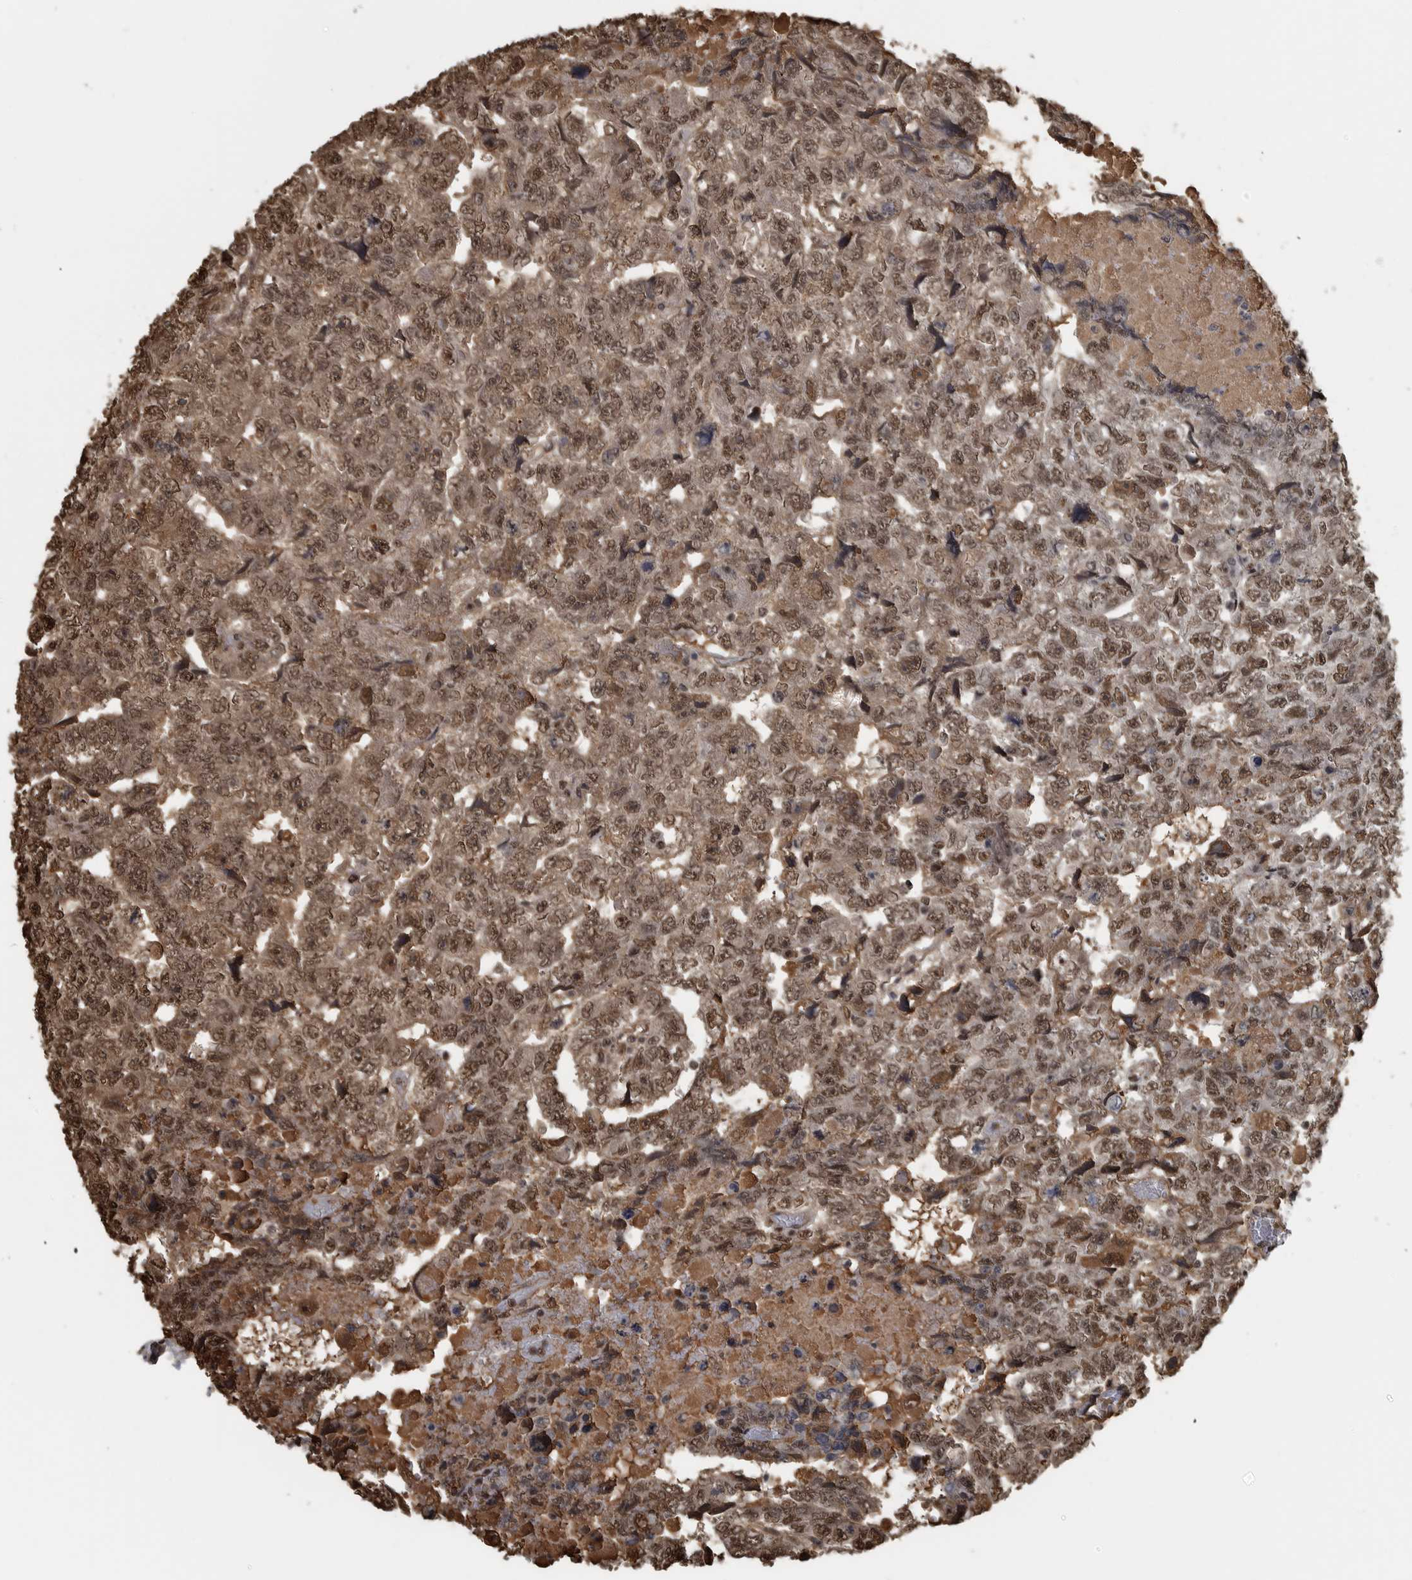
{"staining": {"intensity": "strong", "quantity": ">75%", "location": "nuclear"}, "tissue": "testis cancer", "cell_type": "Tumor cells", "image_type": "cancer", "snomed": [{"axis": "morphology", "description": "Carcinoma, Embryonal, NOS"}, {"axis": "topography", "description": "Testis"}], "caption": "A brown stain shows strong nuclear expression of a protein in human testis cancer (embryonal carcinoma) tumor cells.", "gene": "TGS1", "patient": {"sex": "male", "age": 36}}